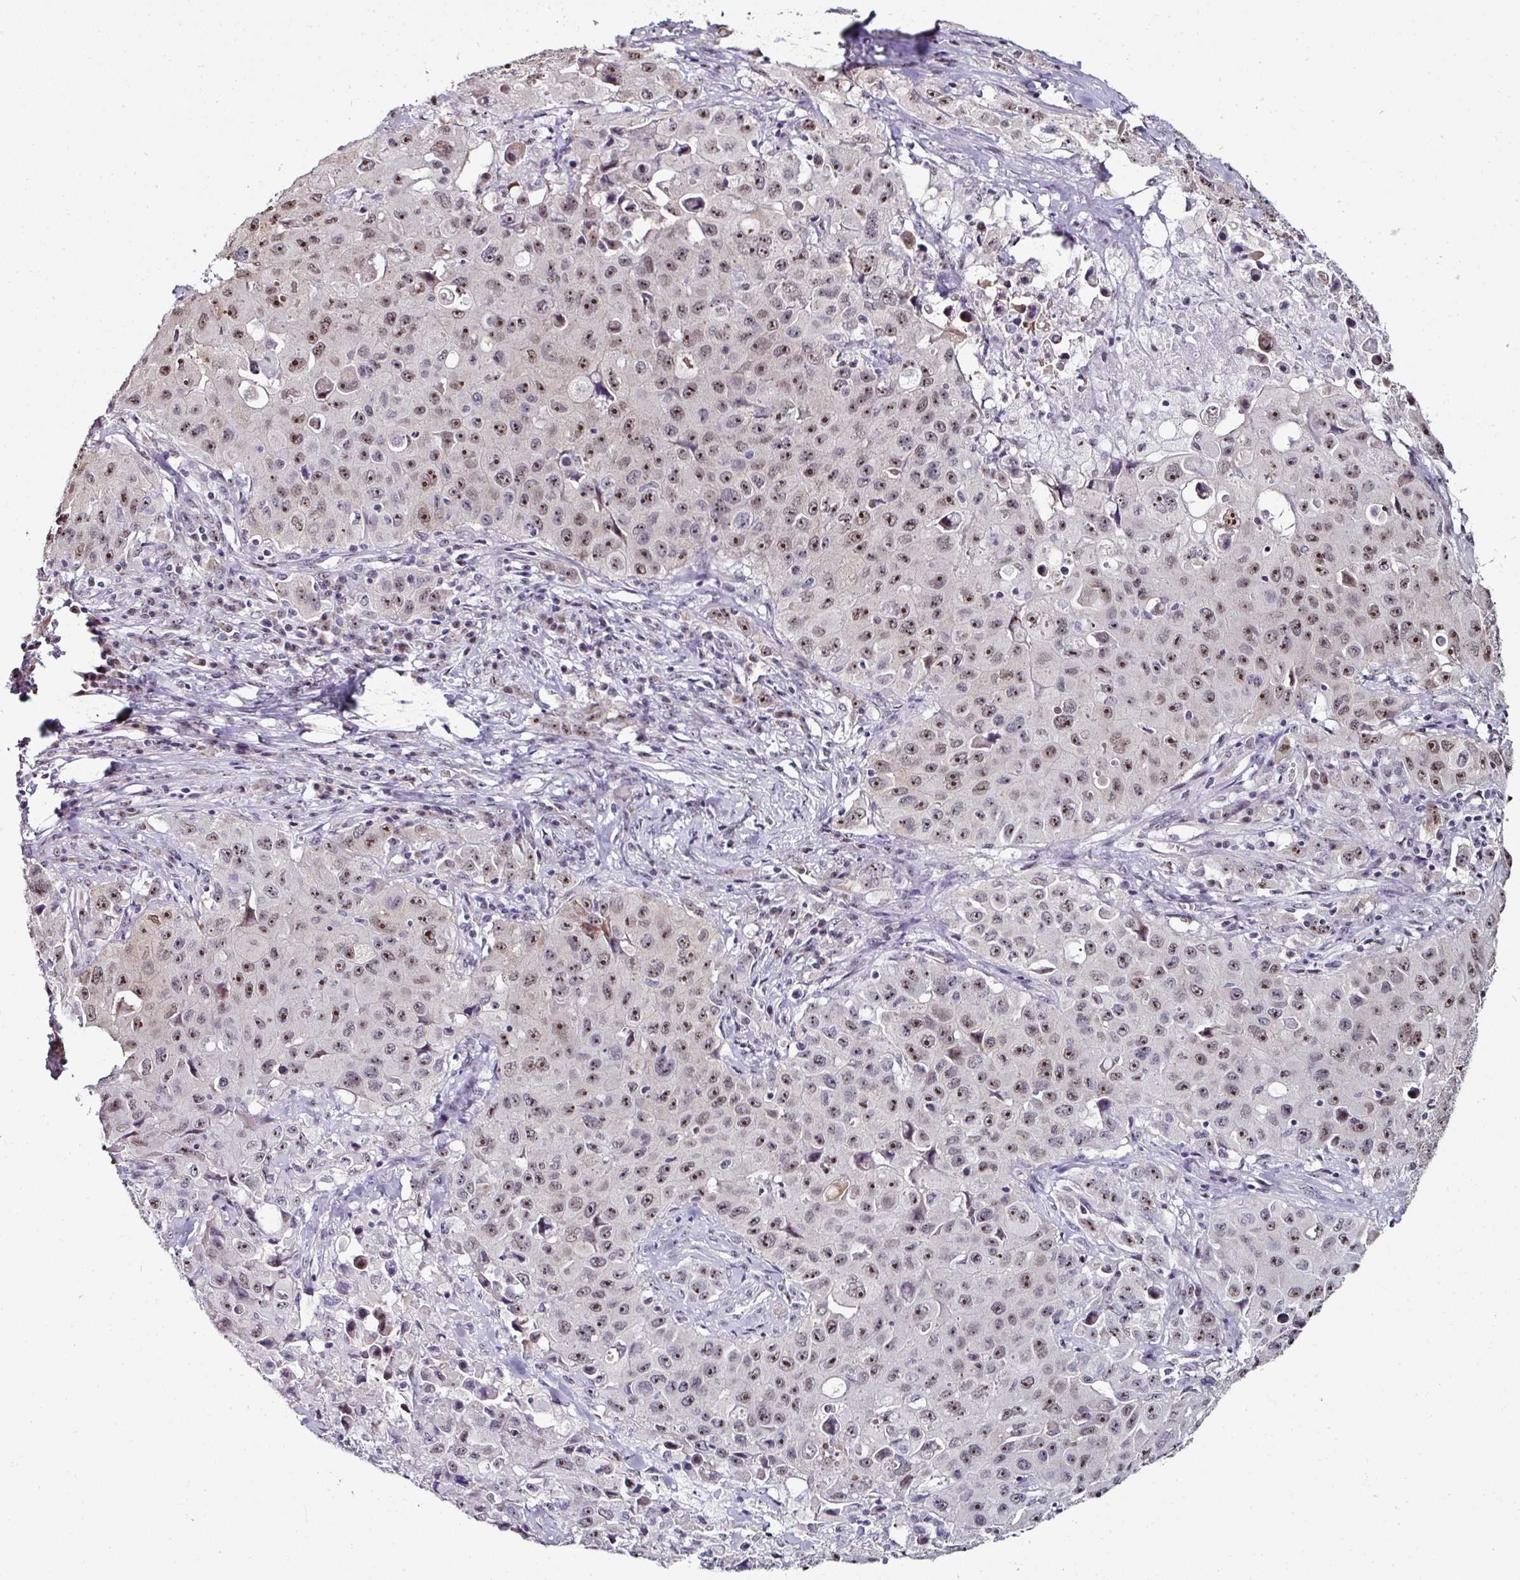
{"staining": {"intensity": "moderate", "quantity": ">75%", "location": "nuclear"}, "tissue": "lung cancer", "cell_type": "Tumor cells", "image_type": "cancer", "snomed": [{"axis": "morphology", "description": "Squamous cell carcinoma, NOS"}, {"axis": "topography", "description": "Lung"}], "caption": "Immunohistochemistry staining of lung squamous cell carcinoma, which reveals medium levels of moderate nuclear staining in approximately >75% of tumor cells indicating moderate nuclear protein positivity. The staining was performed using DAB (brown) for protein detection and nuclei were counterstained in hematoxylin (blue).", "gene": "NACC2", "patient": {"sex": "male", "age": 63}}